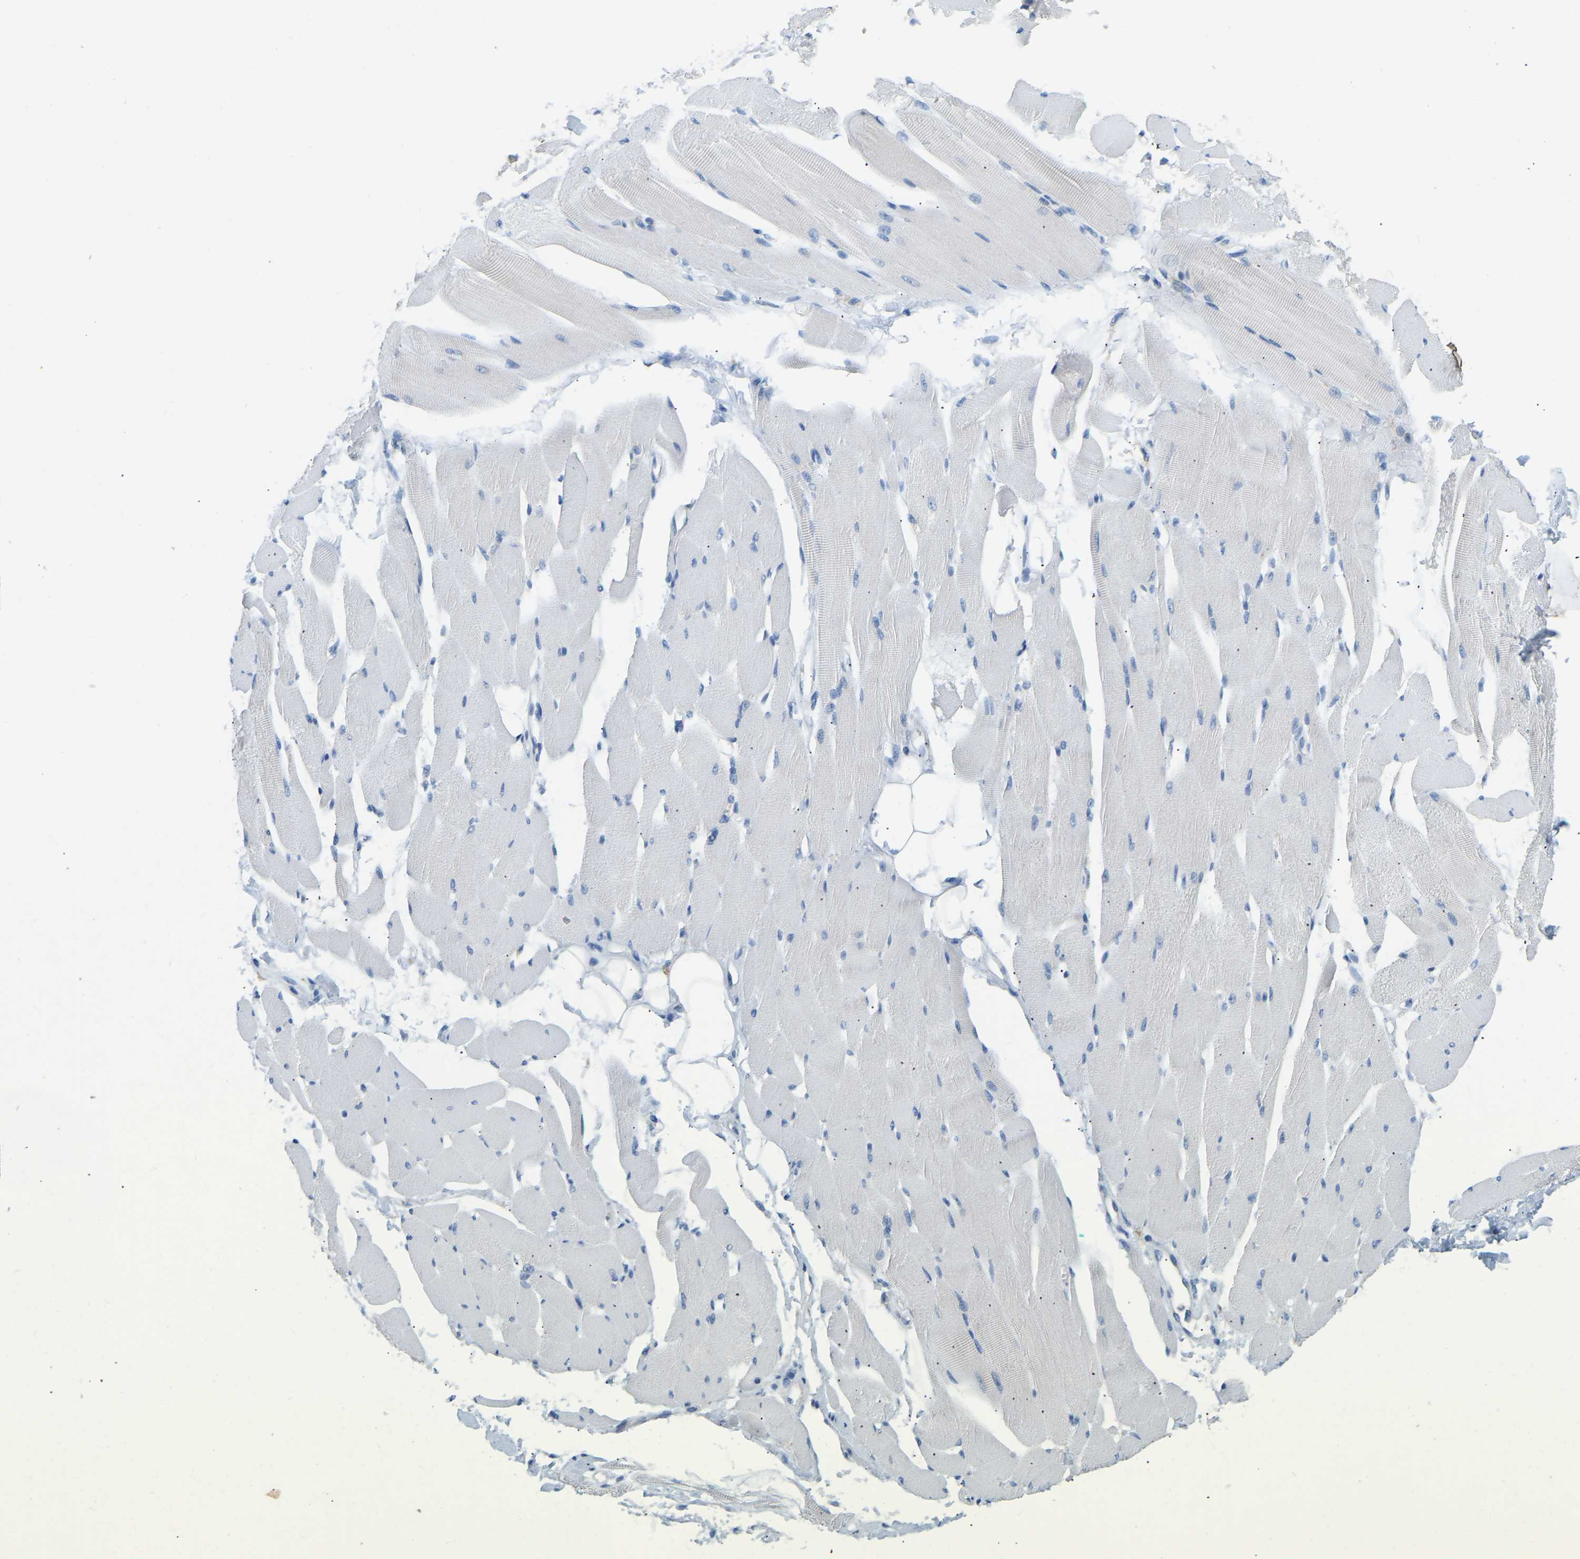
{"staining": {"intensity": "negative", "quantity": "none", "location": "none"}, "tissue": "skeletal muscle", "cell_type": "Myocytes", "image_type": "normal", "snomed": [{"axis": "morphology", "description": "Normal tissue, NOS"}, {"axis": "topography", "description": "Skeletal muscle"}, {"axis": "topography", "description": "Peripheral nerve tissue"}], "caption": "Myocytes show no significant protein positivity in benign skeletal muscle. The staining was performed using DAB (3,3'-diaminobenzidine) to visualize the protein expression in brown, while the nuclei were stained in blue with hematoxylin (Magnification: 20x).", "gene": "SND1", "patient": {"sex": "female", "age": 84}}